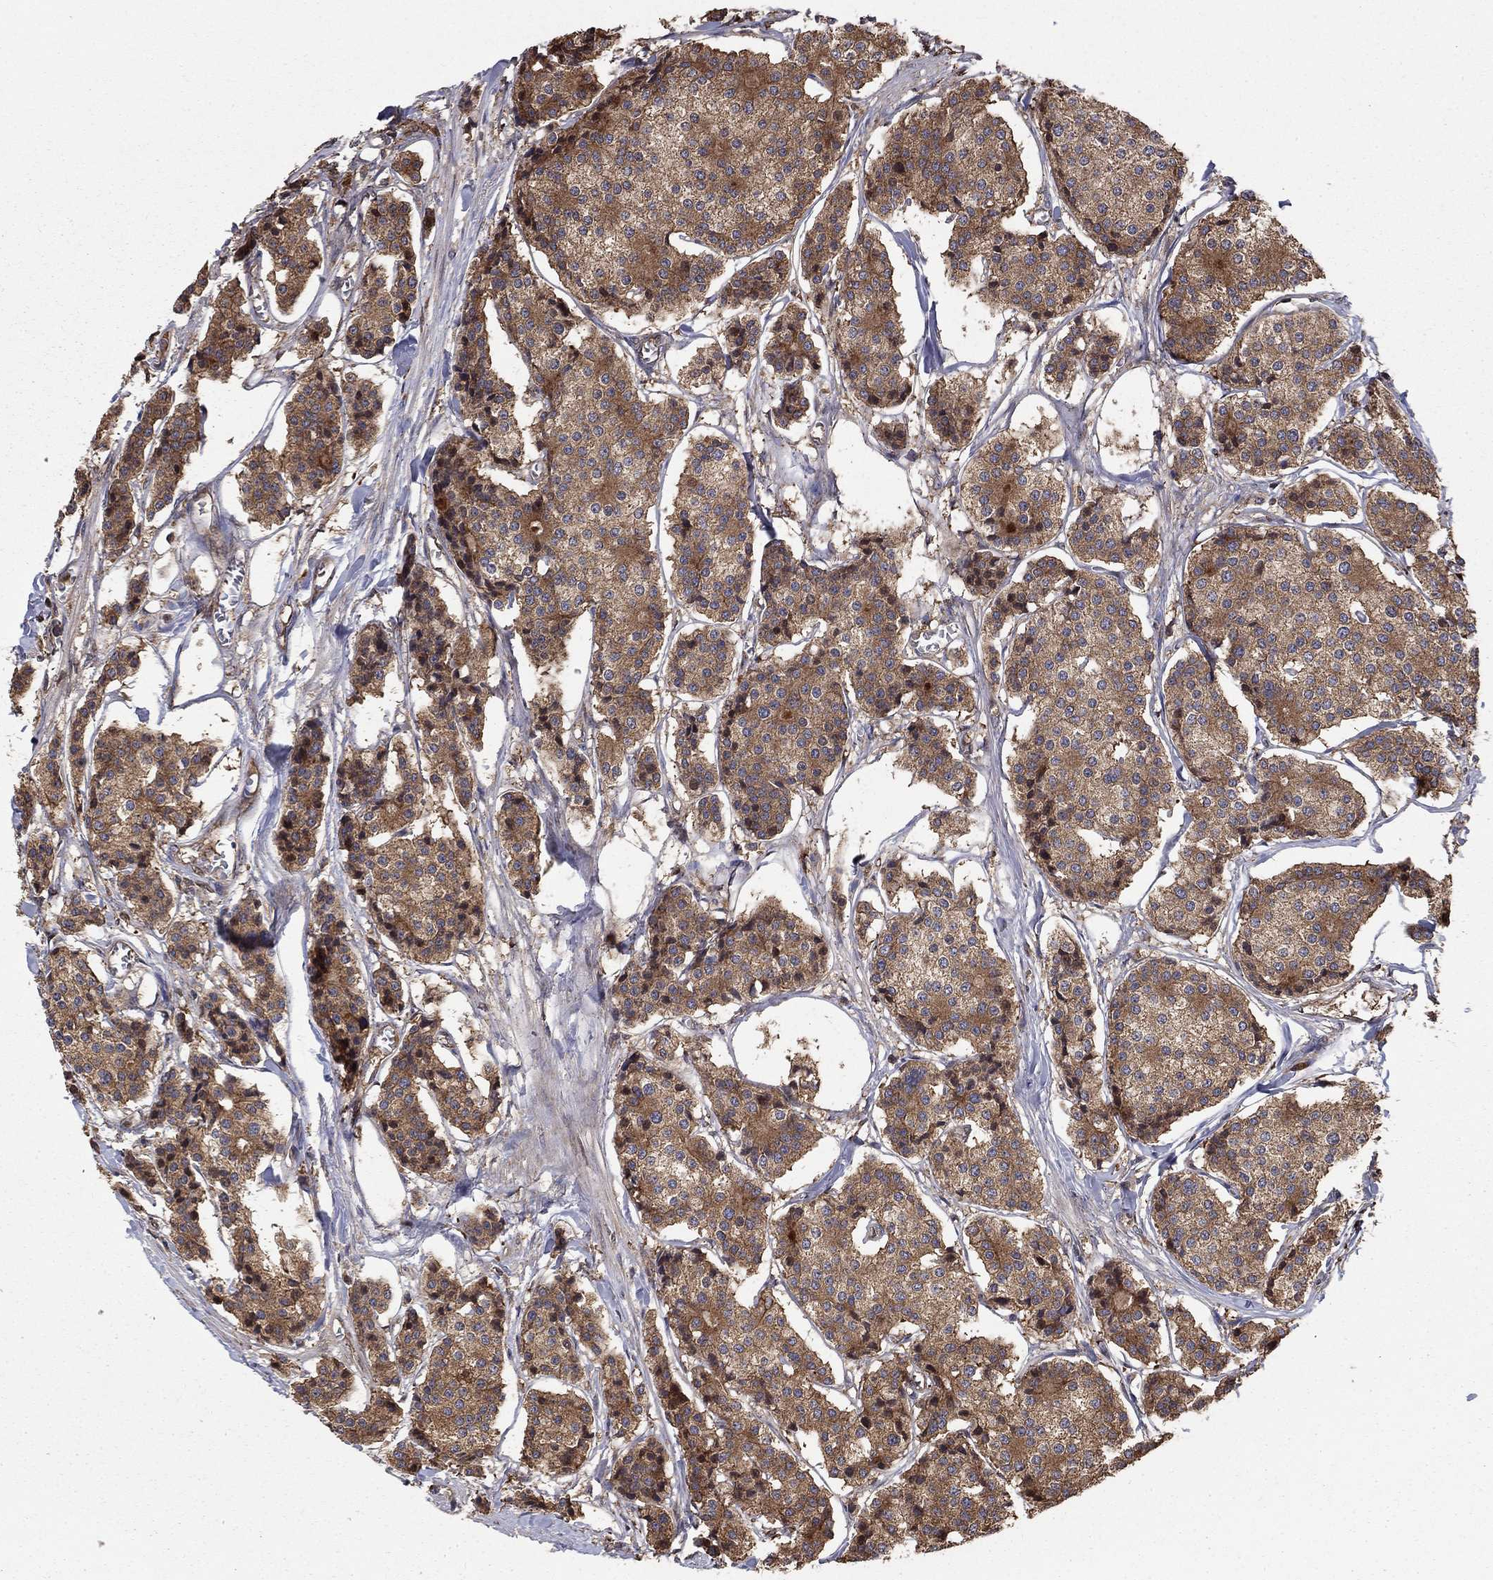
{"staining": {"intensity": "moderate", "quantity": ">75%", "location": "cytoplasmic/membranous"}, "tissue": "carcinoid", "cell_type": "Tumor cells", "image_type": "cancer", "snomed": [{"axis": "morphology", "description": "Carcinoid, malignant, NOS"}, {"axis": "topography", "description": "Small intestine"}], "caption": "Protein staining of carcinoid (malignant) tissue reveals moderate cytoplasmic/membranous expression in approximately >75% of tumor cells.", "gene": "BABAM2", "patient": {"sex": "female", "age": 65}}